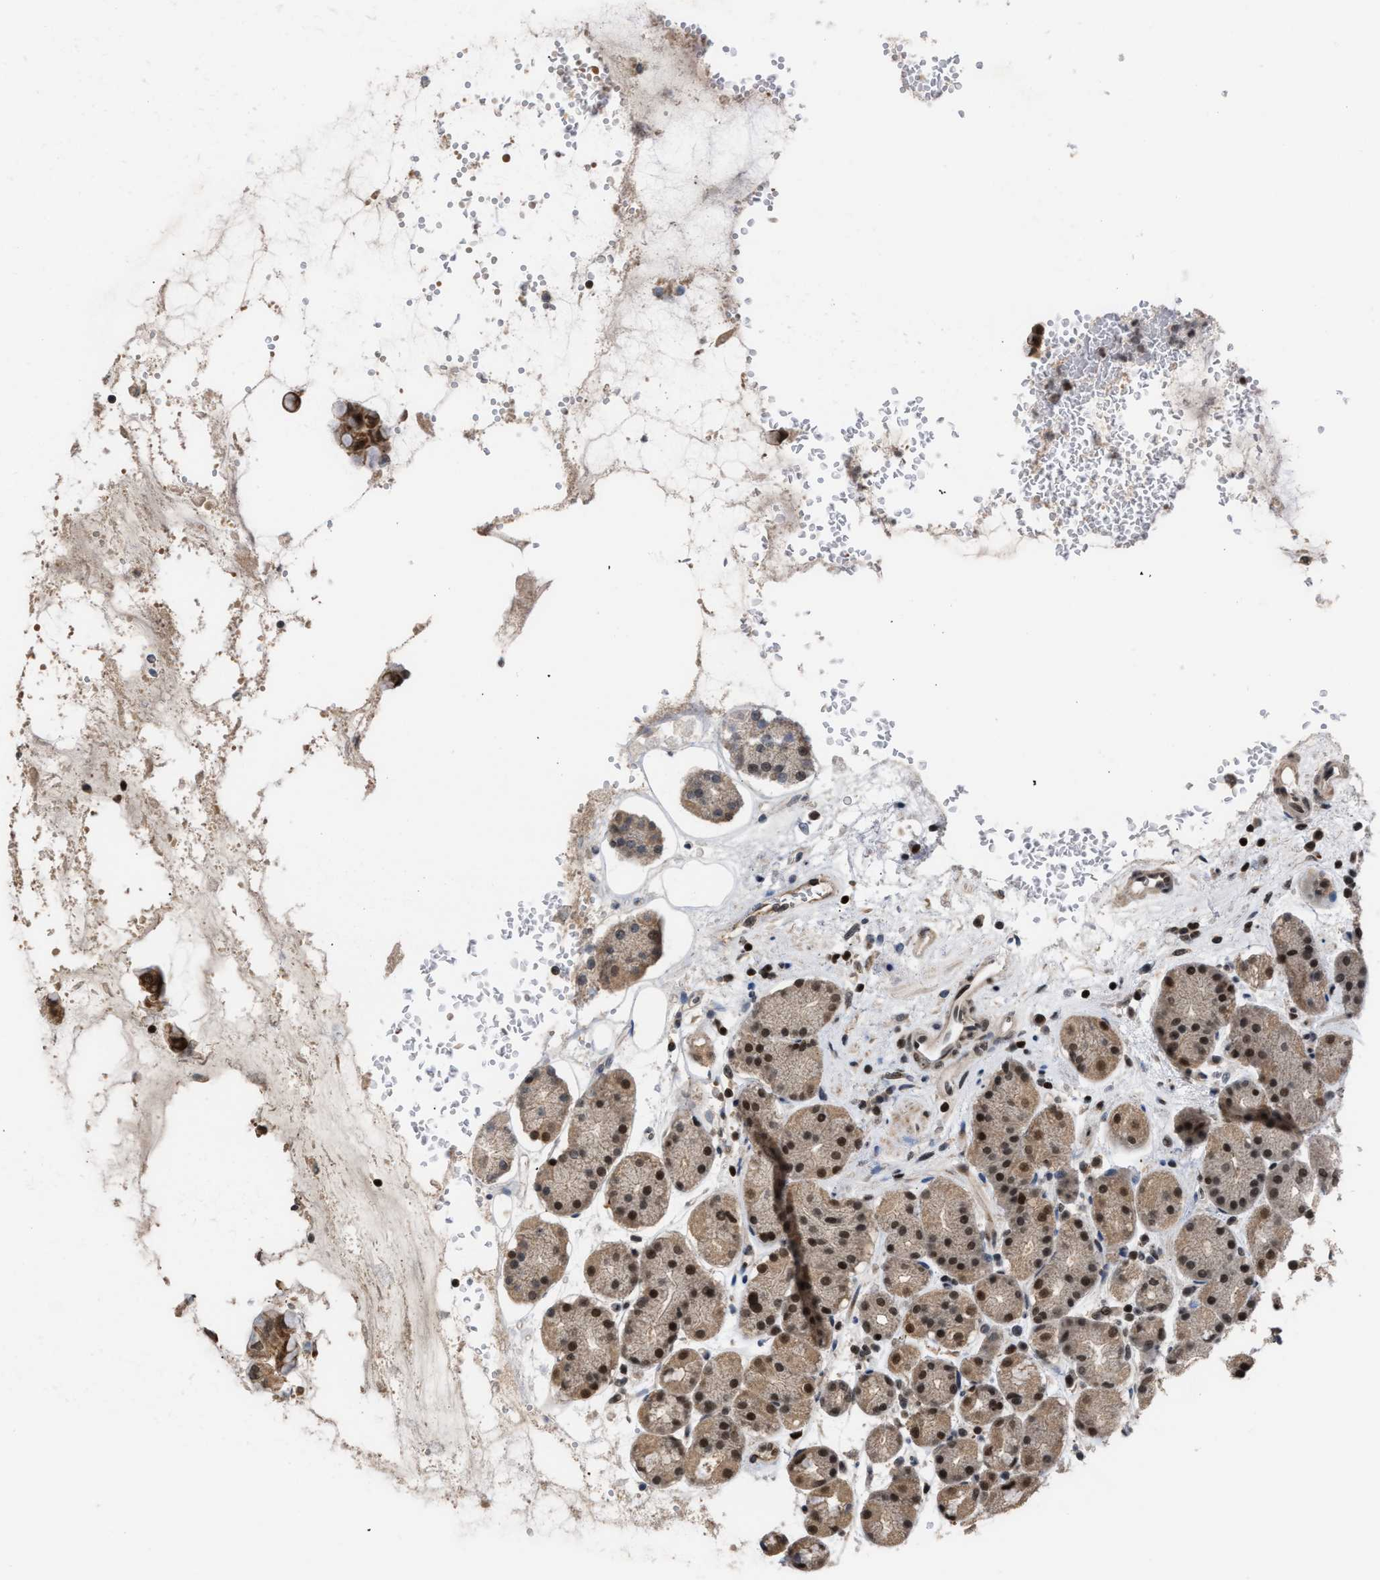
{"staining": {"intensity": "strong", "quantity": "25%-75%", "location": "cytoplasmic/membranous,nuclear"}, "tissue": "stomach", "cell_type": "Glandular cells", "image_type": "normal", "snomed": [{"axis": "morphology", "description": "Normal tissue, NOS"}, {"axis": "topography", "description": "Stomach"}, {"axis": "topography", "description": "Stomach, lower"}], "caption": "Immunohistochemistry staining of benign stomach, which exhibits high levels of strong cytoplasmic/membranous,nuclear staining in about 25%-75% of glandular cells indicating strong cytoplasmic/membranous,nuclear protein expression. The staining was performed using DAB (brown) for protein detection and nuclei were counterstained in hematoxylin (blue).", "gene": "C9orf78", "patient": {"sex": "female", "age": 56}}